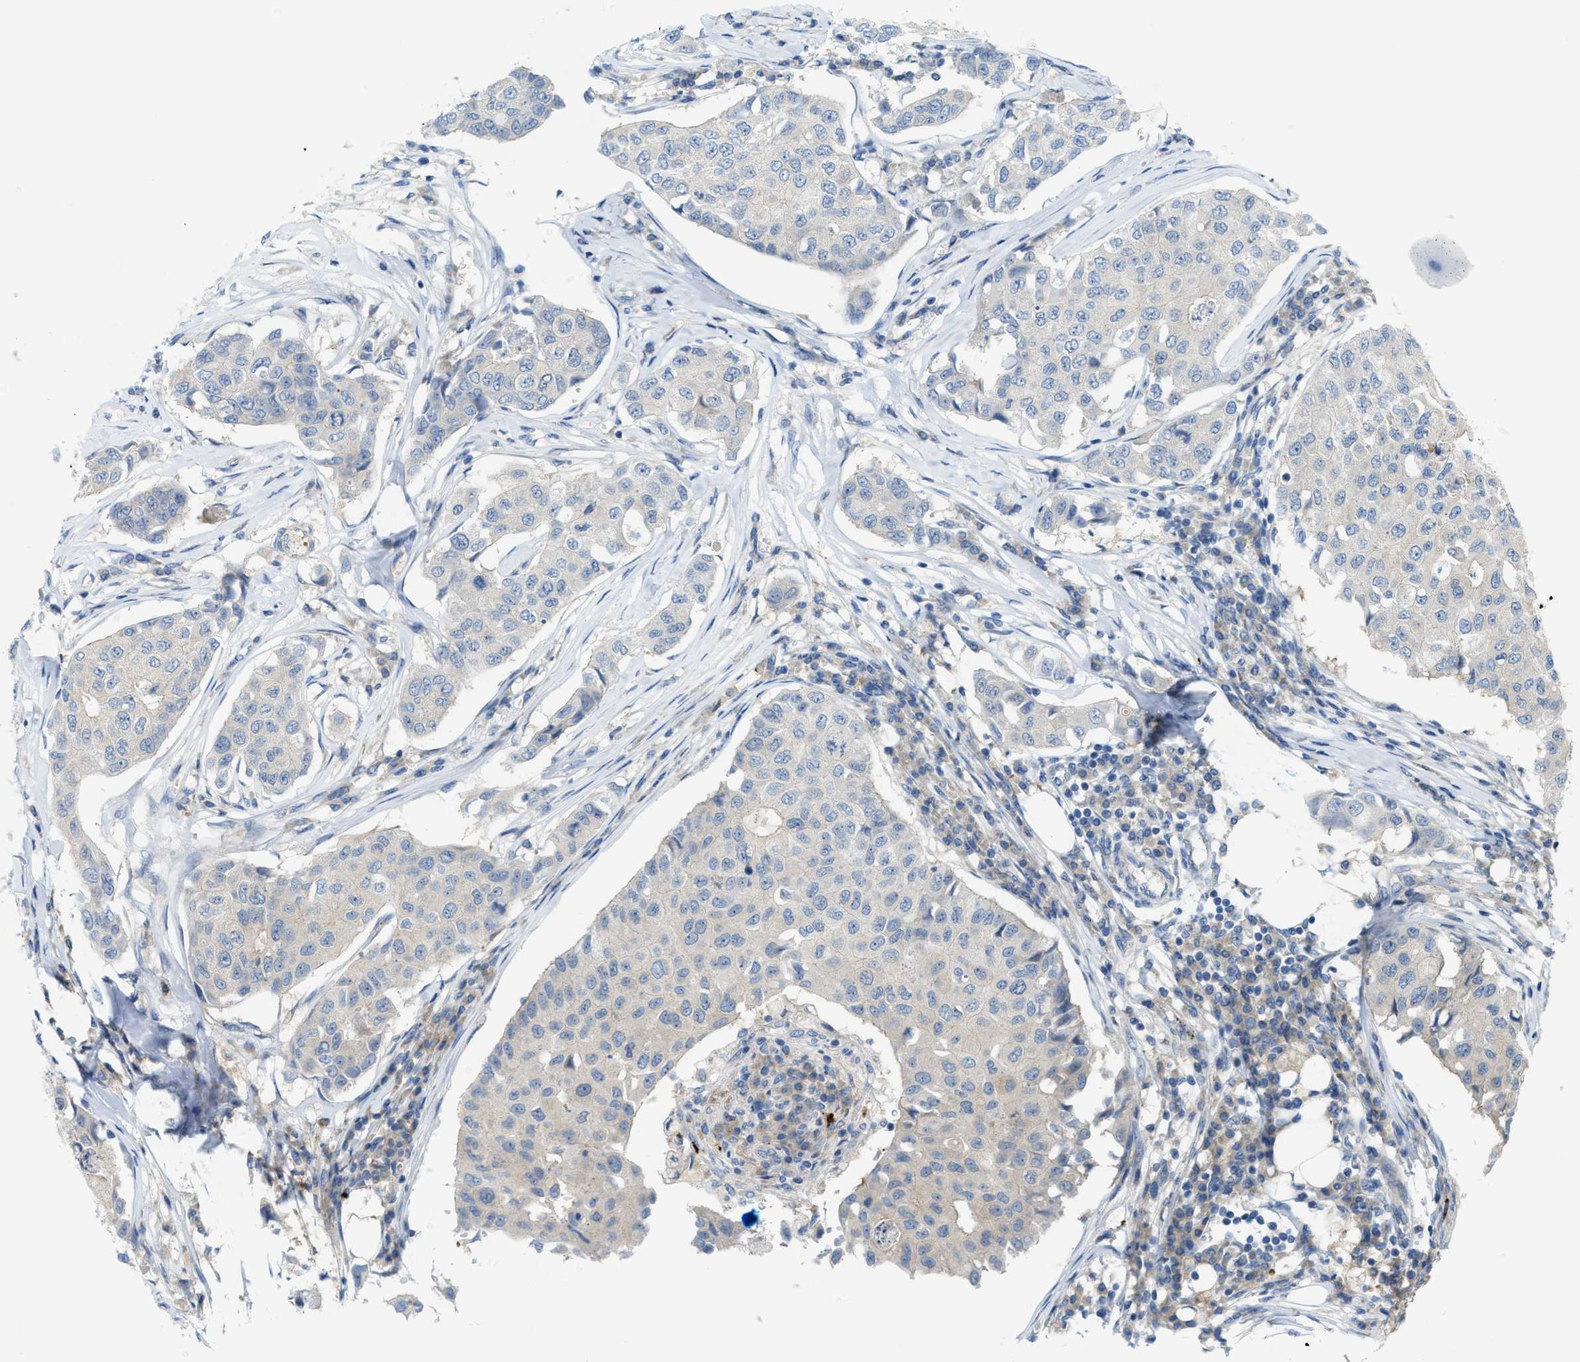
{"staining": {"intensity": "negative", "quantity": "none", "location": "none"}, "tissue": "breast cancer", "cell_type": "Tumor cells", "image_type": "cancer", "snomed": [{"axis": "morphology", "description": "Duct carcinoma"}, {"axis": "topography", "description": "Breast"}], "caption": "IHC image of neoplastic tissue: breast invasive ductal carcinoma stained with DAB displays no significant protein expression in tumor cells.", "gene": "KLHDC10", "patient": {"sex": "female", "age": 80}}